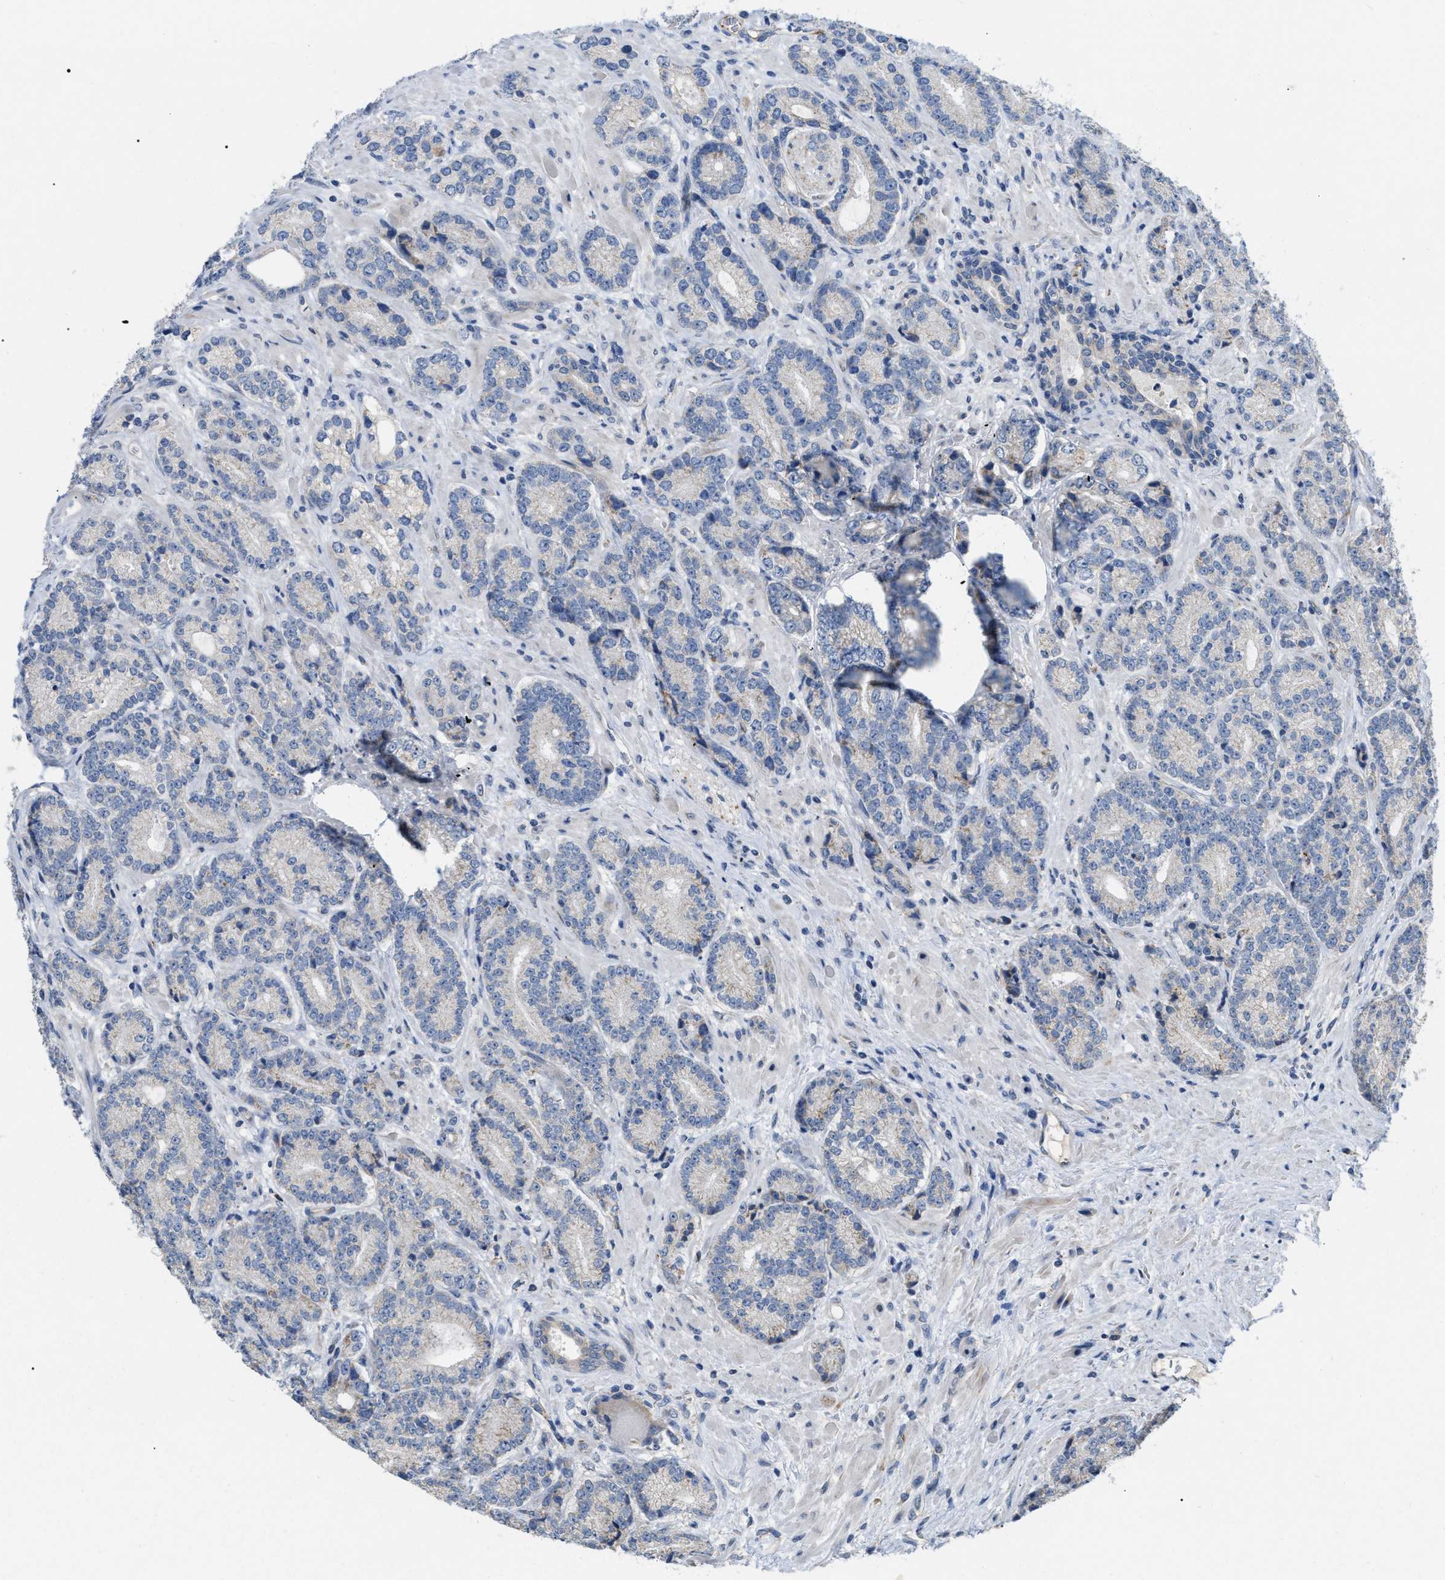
{"staining": {"intensity": "negative", "quantity": "none", "location": "none"}, "tissue": "prostate cancer", "cell_type": "Tumor cells", "image_type": "cancer", "snomed": [{"axis": "morphology", "description": "Adenocarcinoma, High grade"}, {"axis": "topography", "description": "Prostate"}], "caption": "IHC micrograph of high-grade adenocarcinoma (prostate) stained for a protein (brown), which reveals no expression in tumor cells.", "gene": "DHX58", "patient": {"sex": "male", "age": 61}}